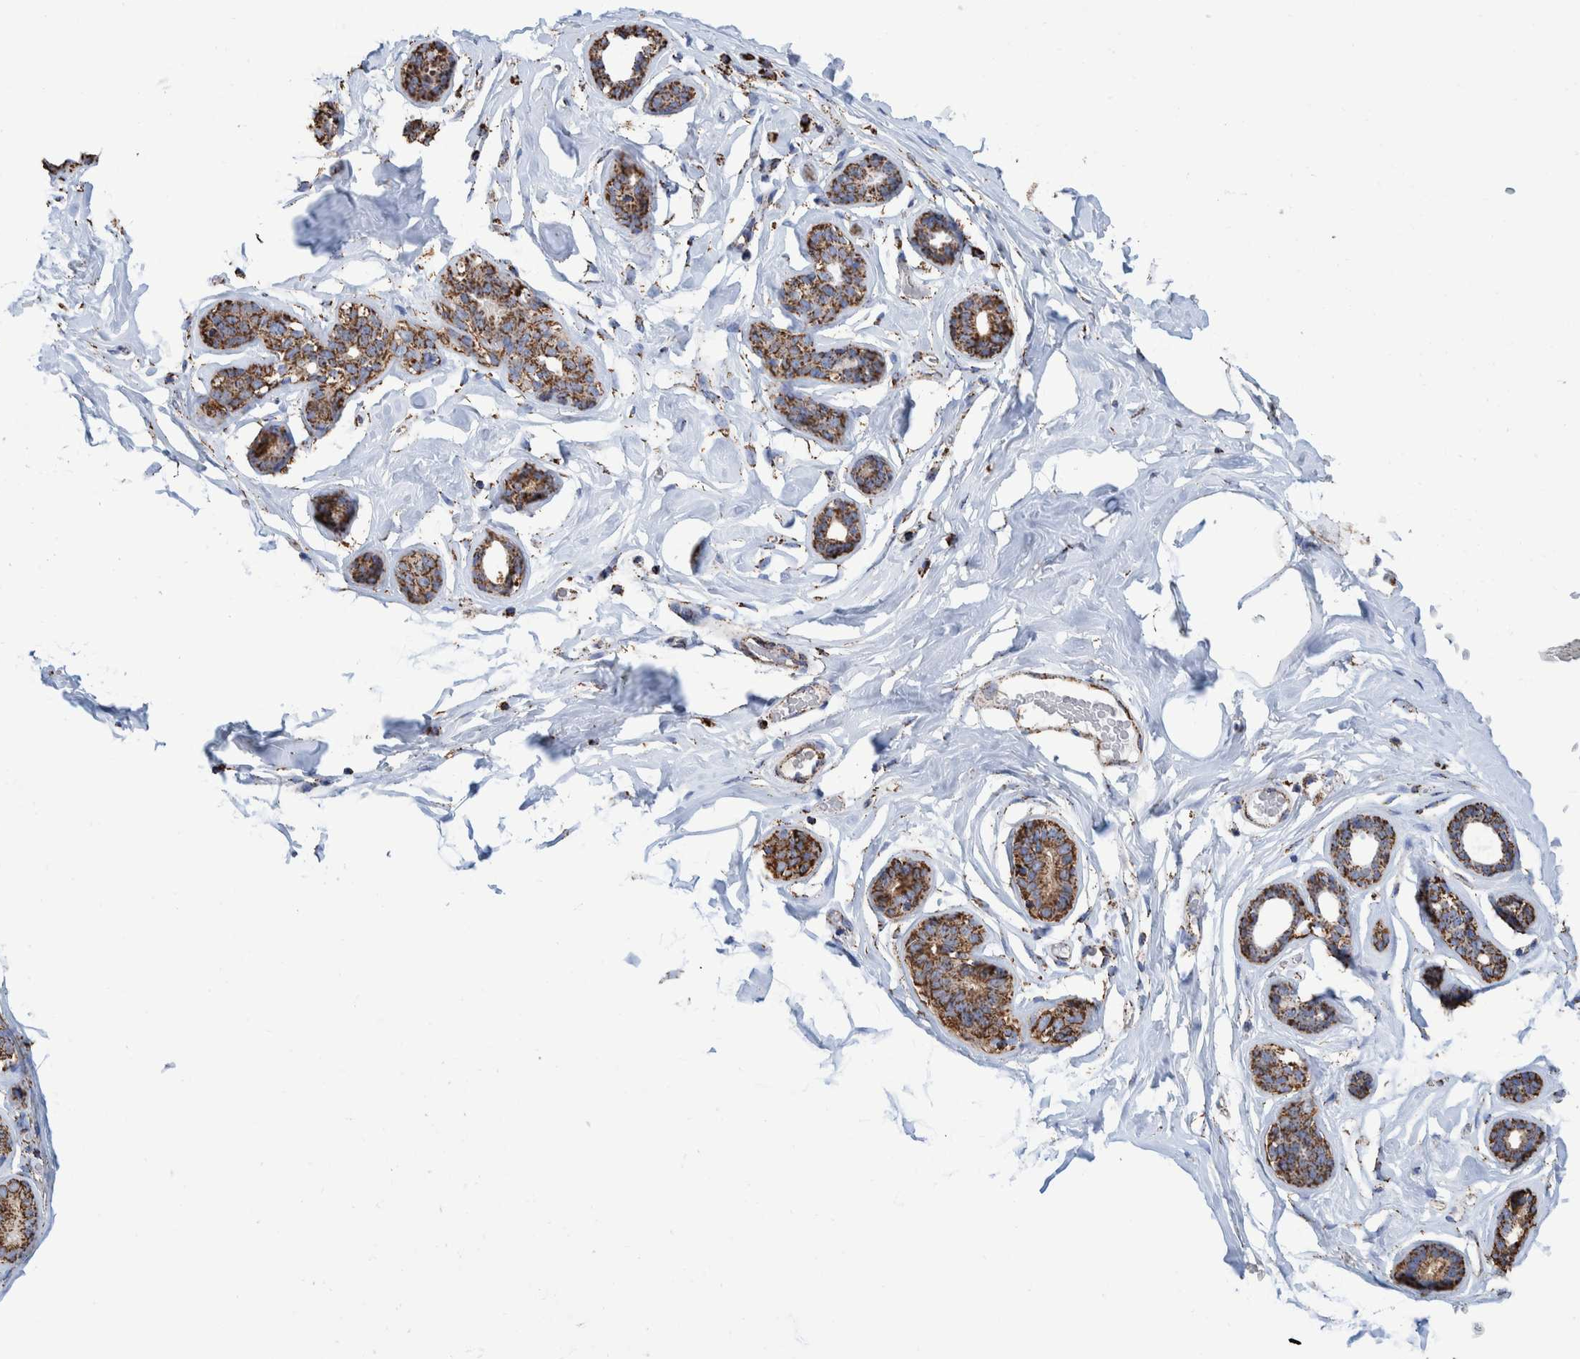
{"staining": {"intensity": "moderate", "quantity": ">75%", "location": "cytoplasmic/membranous"}, "tissue": "soft tissue", "cell_type": "Fibroblasts", "image_type": "normal", "snomed": [{"axis": "morphology", "description": "Normal tissue, NOS"}, {"axis": "morphology", "description": "Fibrosis, NOS"}, {"axis": "topography", "description": "Breast"}, {"axis": "topography", "description": "Adipose tissue"}], "caption": "Moderate cytoplasmic/membranous positivity for a protein is appreciated in approximately >75% of fibroblasts of benign soft tissue using immunohistochemistry (IHC).", "gene": "VPS26C", "patient": {"sex": "female", "age": 39}}